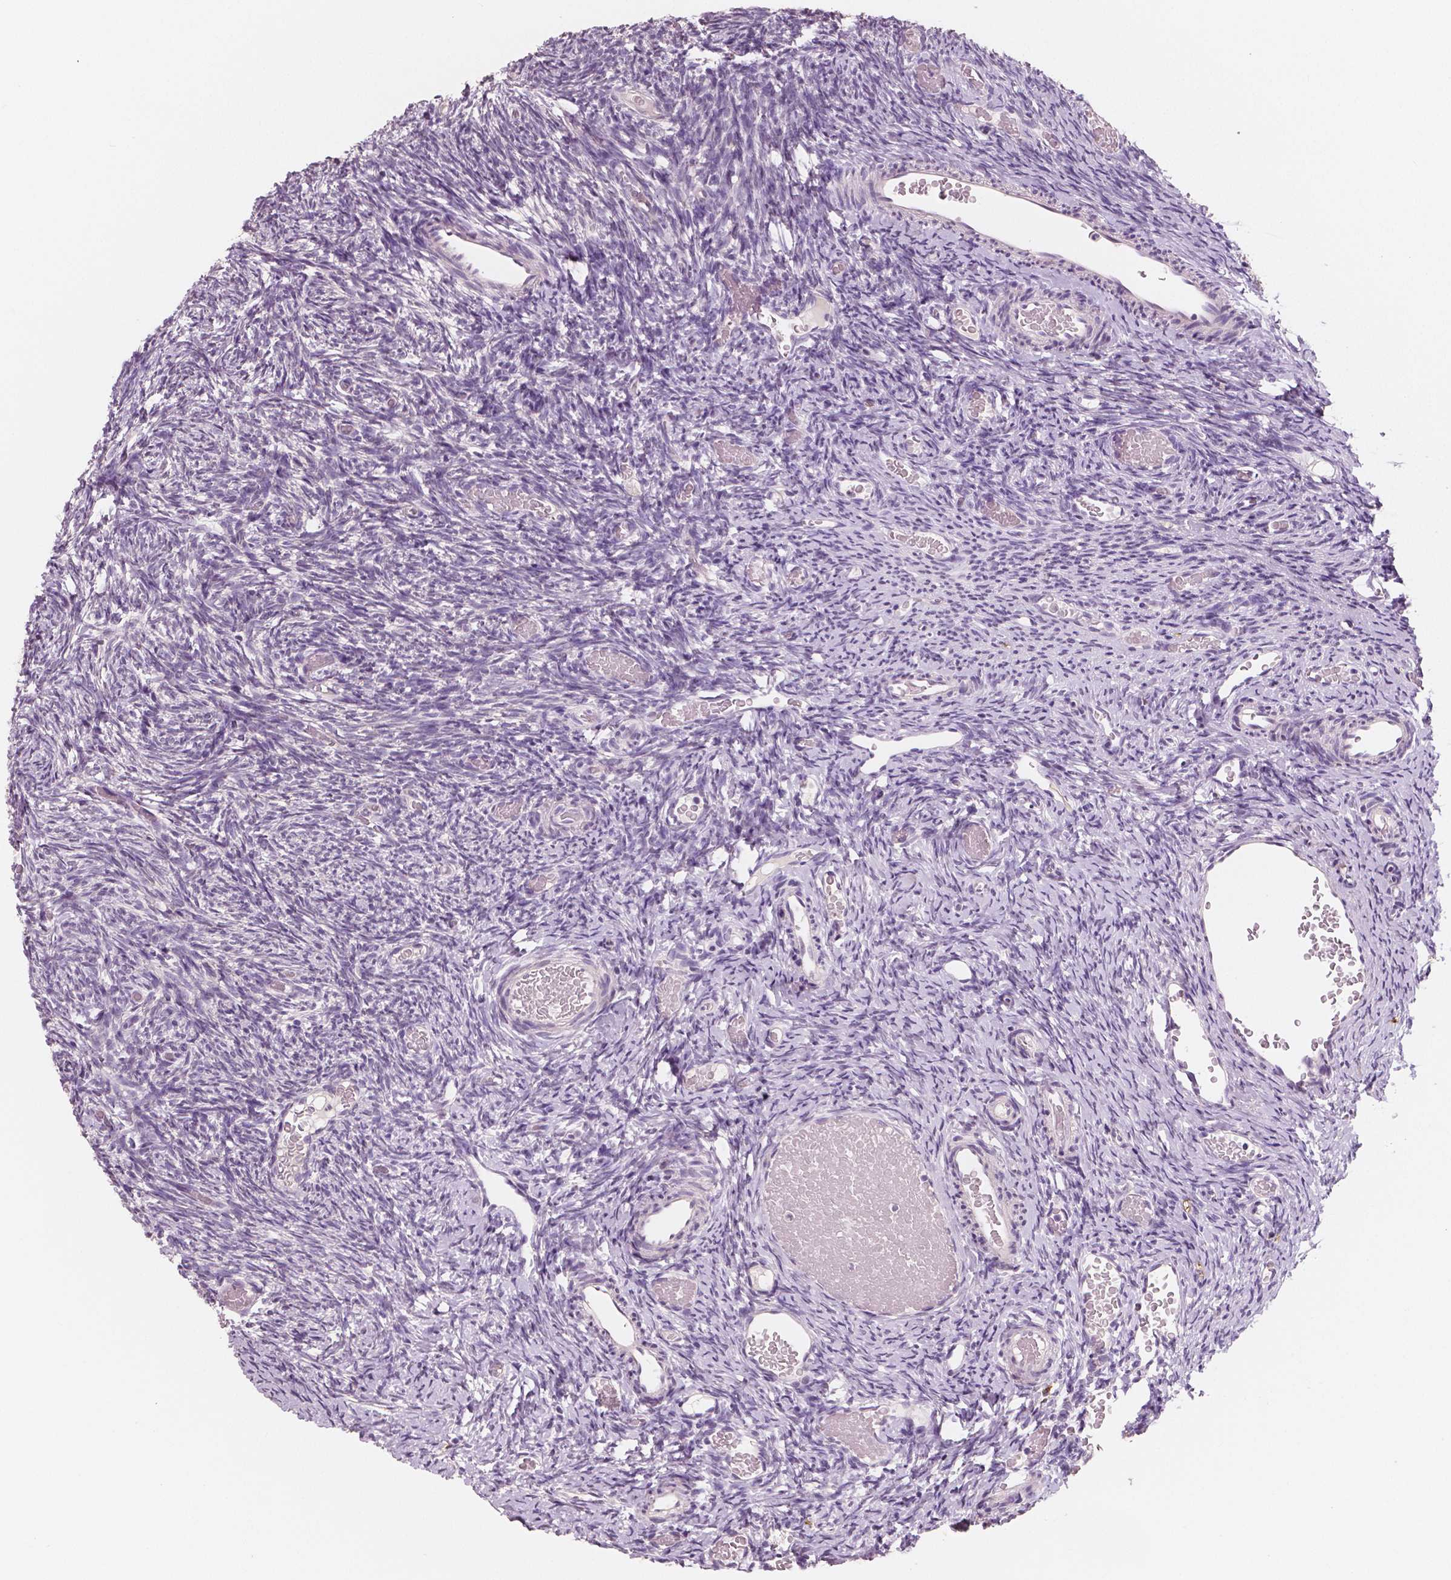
{"staining": {"intensity": "negative", "quantity": "none", "location": "none"}, "tissue": "ovary", "cell_type": "Ovarian stroma cells", "image_type": "normal", "snomed": [{"axis": "morphology", "description": "Normal tissue, NOS"}, {"axis": "topography", "description": "Ovary"}], "caption": "Protein analysis of normal ovary shows no significant expression in ovarian stroma cells. (Stains: DAB immunohistochemistry with hematoxylin counter stain, Microscopy: brightfield microscopy at high magnification).", "gene": "KIT", "patient": {"sex": "female", "age": 39}}